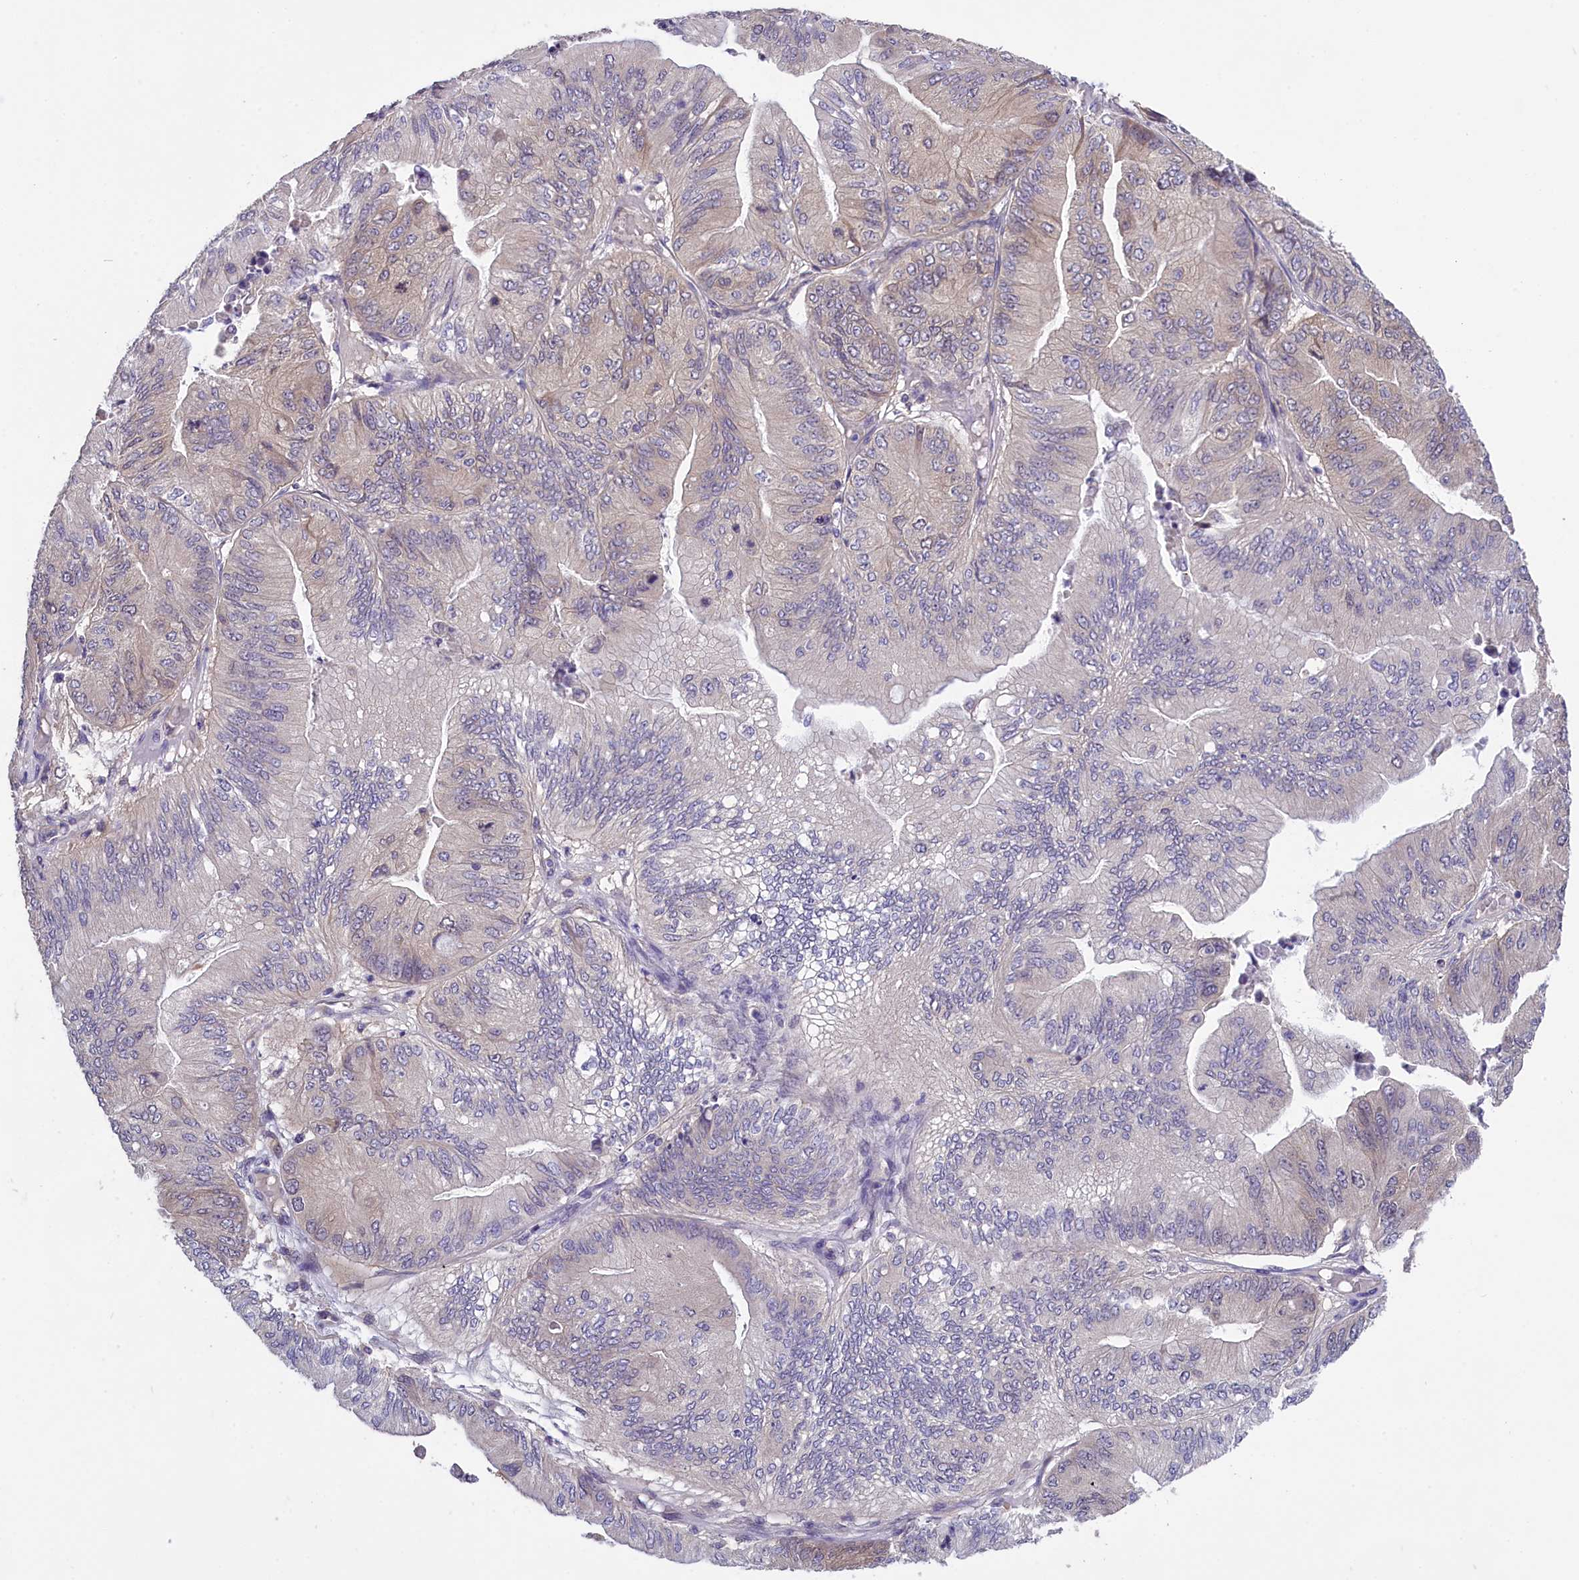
{"staining": {"intensity": "weak", "quantity": "25%-75%", "location": "cytoplasmic/membranous"}, "tissue": "ovarian cancer", "cell_type": "Tumor cells", "image_type": "cancer", "snomed": [{"axis": "morphology", "description": "Cystadenocarcinoma, mucinous, NOS"}, {"axis": "topography", "description": "Ovary"}], "caption": "Immunohistochemical staining of mucinous cystadenocarcinoma (ovarian) shows low levels of weak cytoplasmic/membranous positivity in about 25%-75% of tumor cells. (DAB IHC, brown staining for protein, blue staining for nuclei).", "gene": "ENPP6", "patient": {"sex": "female", "age": 61}}